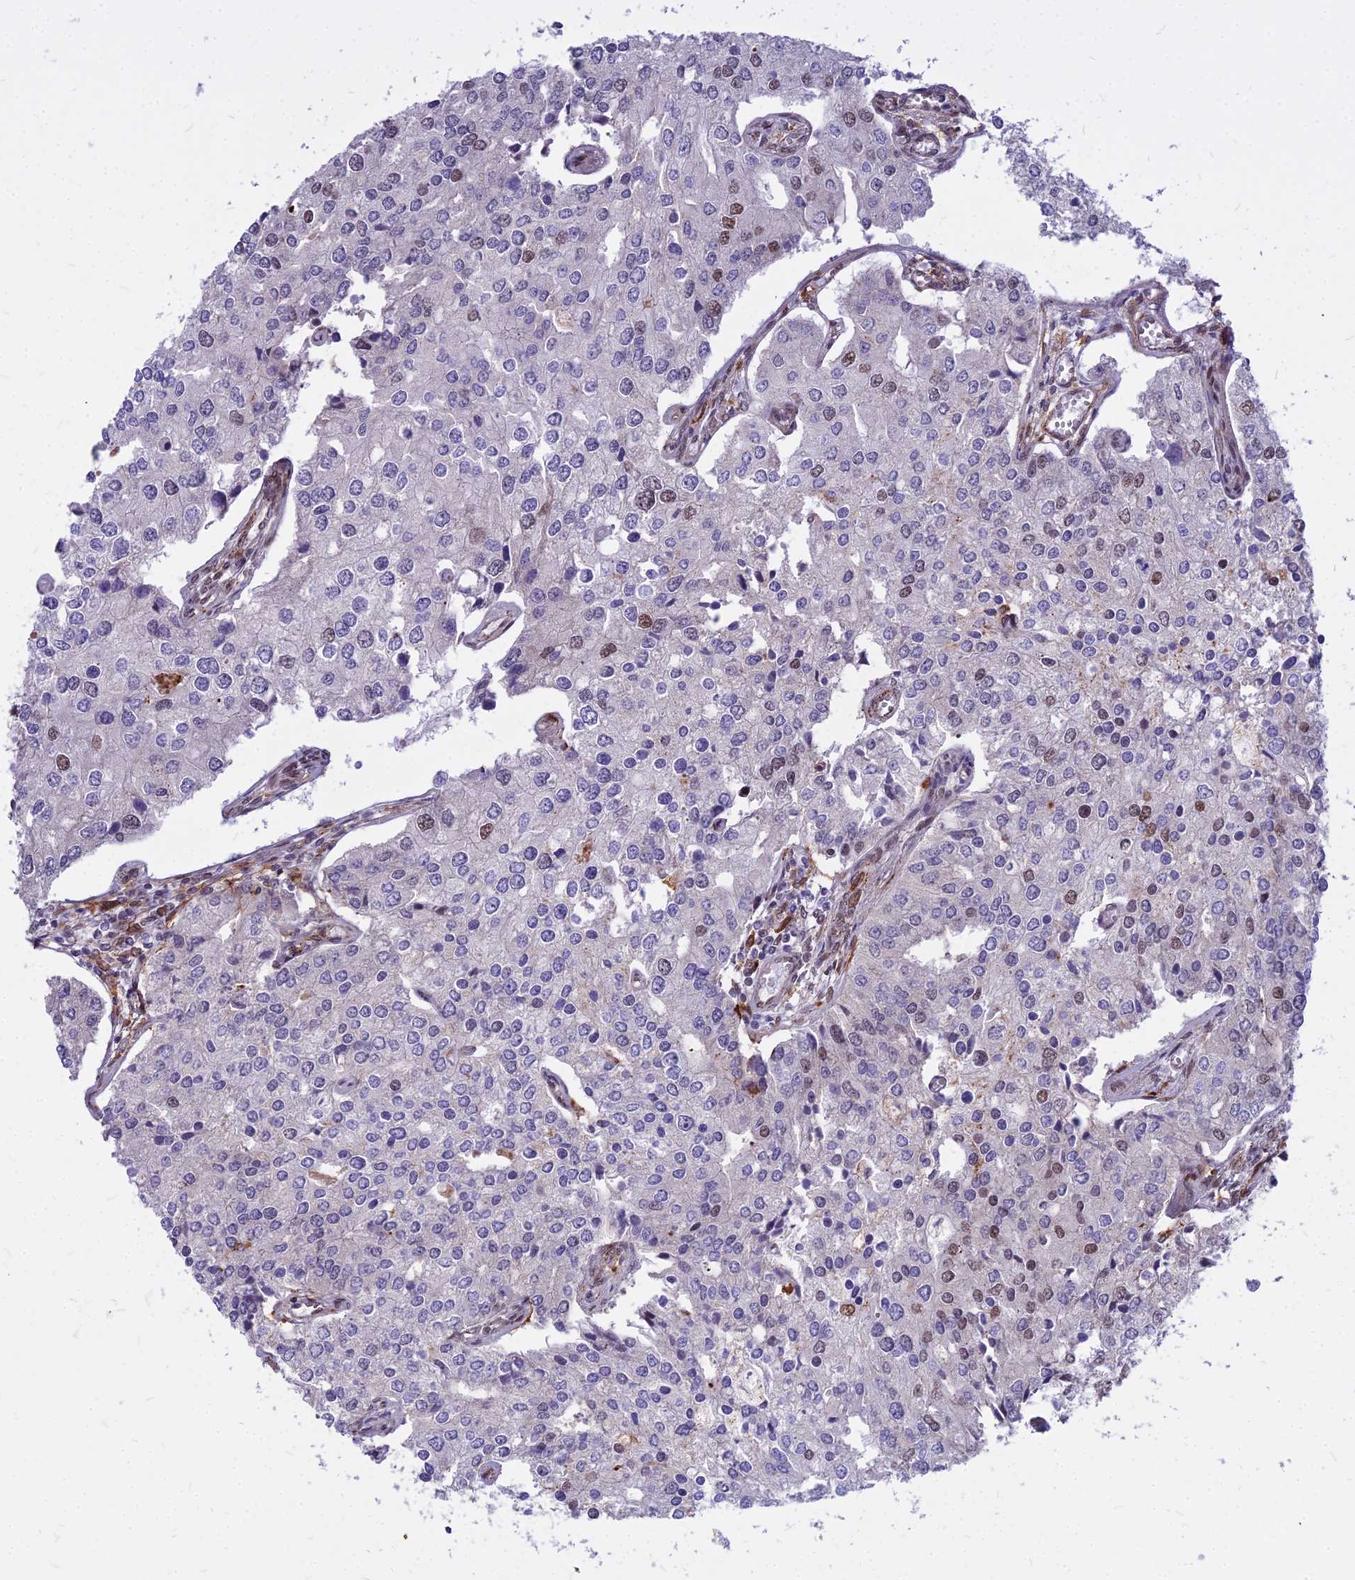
{"staining": {"intensity": "moderate", "quantity": "25%-75%", "location": "nuclear"}, "tissue": "prostate cancer", "cell_type": "Tumor cells", "image_type": "cancer", "snomed": [{"axis": "morphology", "description": "Adenocarcinoma, High grade"}, {"axis": "topography", "description": "Prostate"}], "caption": "Protein expression by IHC demonstrates moderate nuclear staining in about 25%-75% of tumor cells in prostate adenocarcinoma (high-grade). The staining was performed using DAB (3,3'-diaminobenzidine) to visualize the protein expression in brown, while the nuclei were stained in blue with hematoxylin (Magnification: 20x).", "gene": "ALG10", "patient": {"sex": "male", "age": 62}}